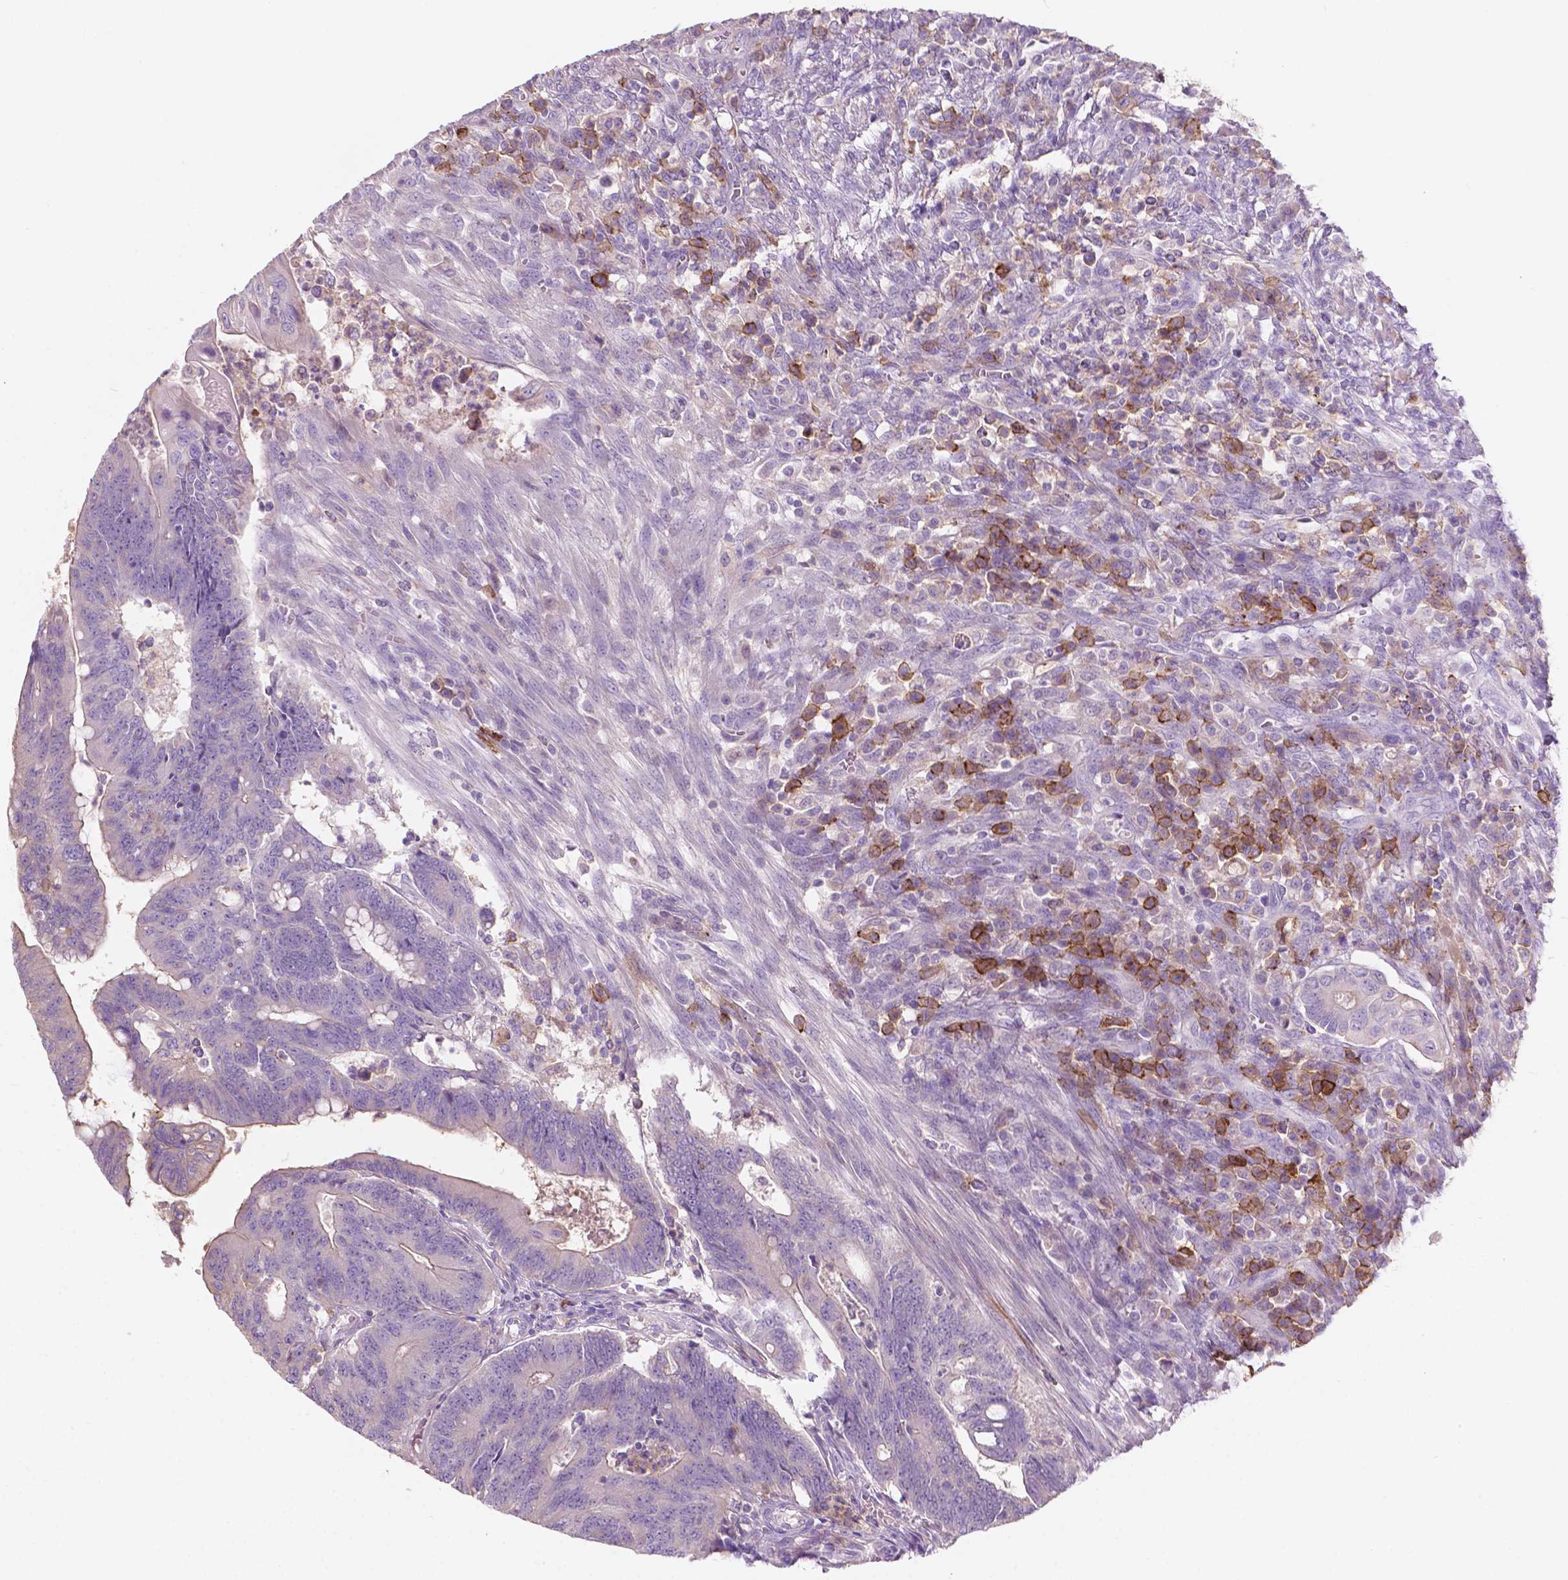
{"staining": {"intensity": "weak", "quantity": "<25%", "location": "cytoplasmic/membranous"}, "tissue": "colorectal cancer", "cell_type": "Tumor cells", "image_type": "cancer", "snomed": [{"axis": "morphology", "description": "Adenocarcinoma, NOS"}, {"axis": "topography", "description": "Colon"}], "caption": "There is no significant positivity in tumor cells of colorectal adenocarcinoma.", "gene": "SEMA4A", "patient": {"sex": "male", "age": 65}}